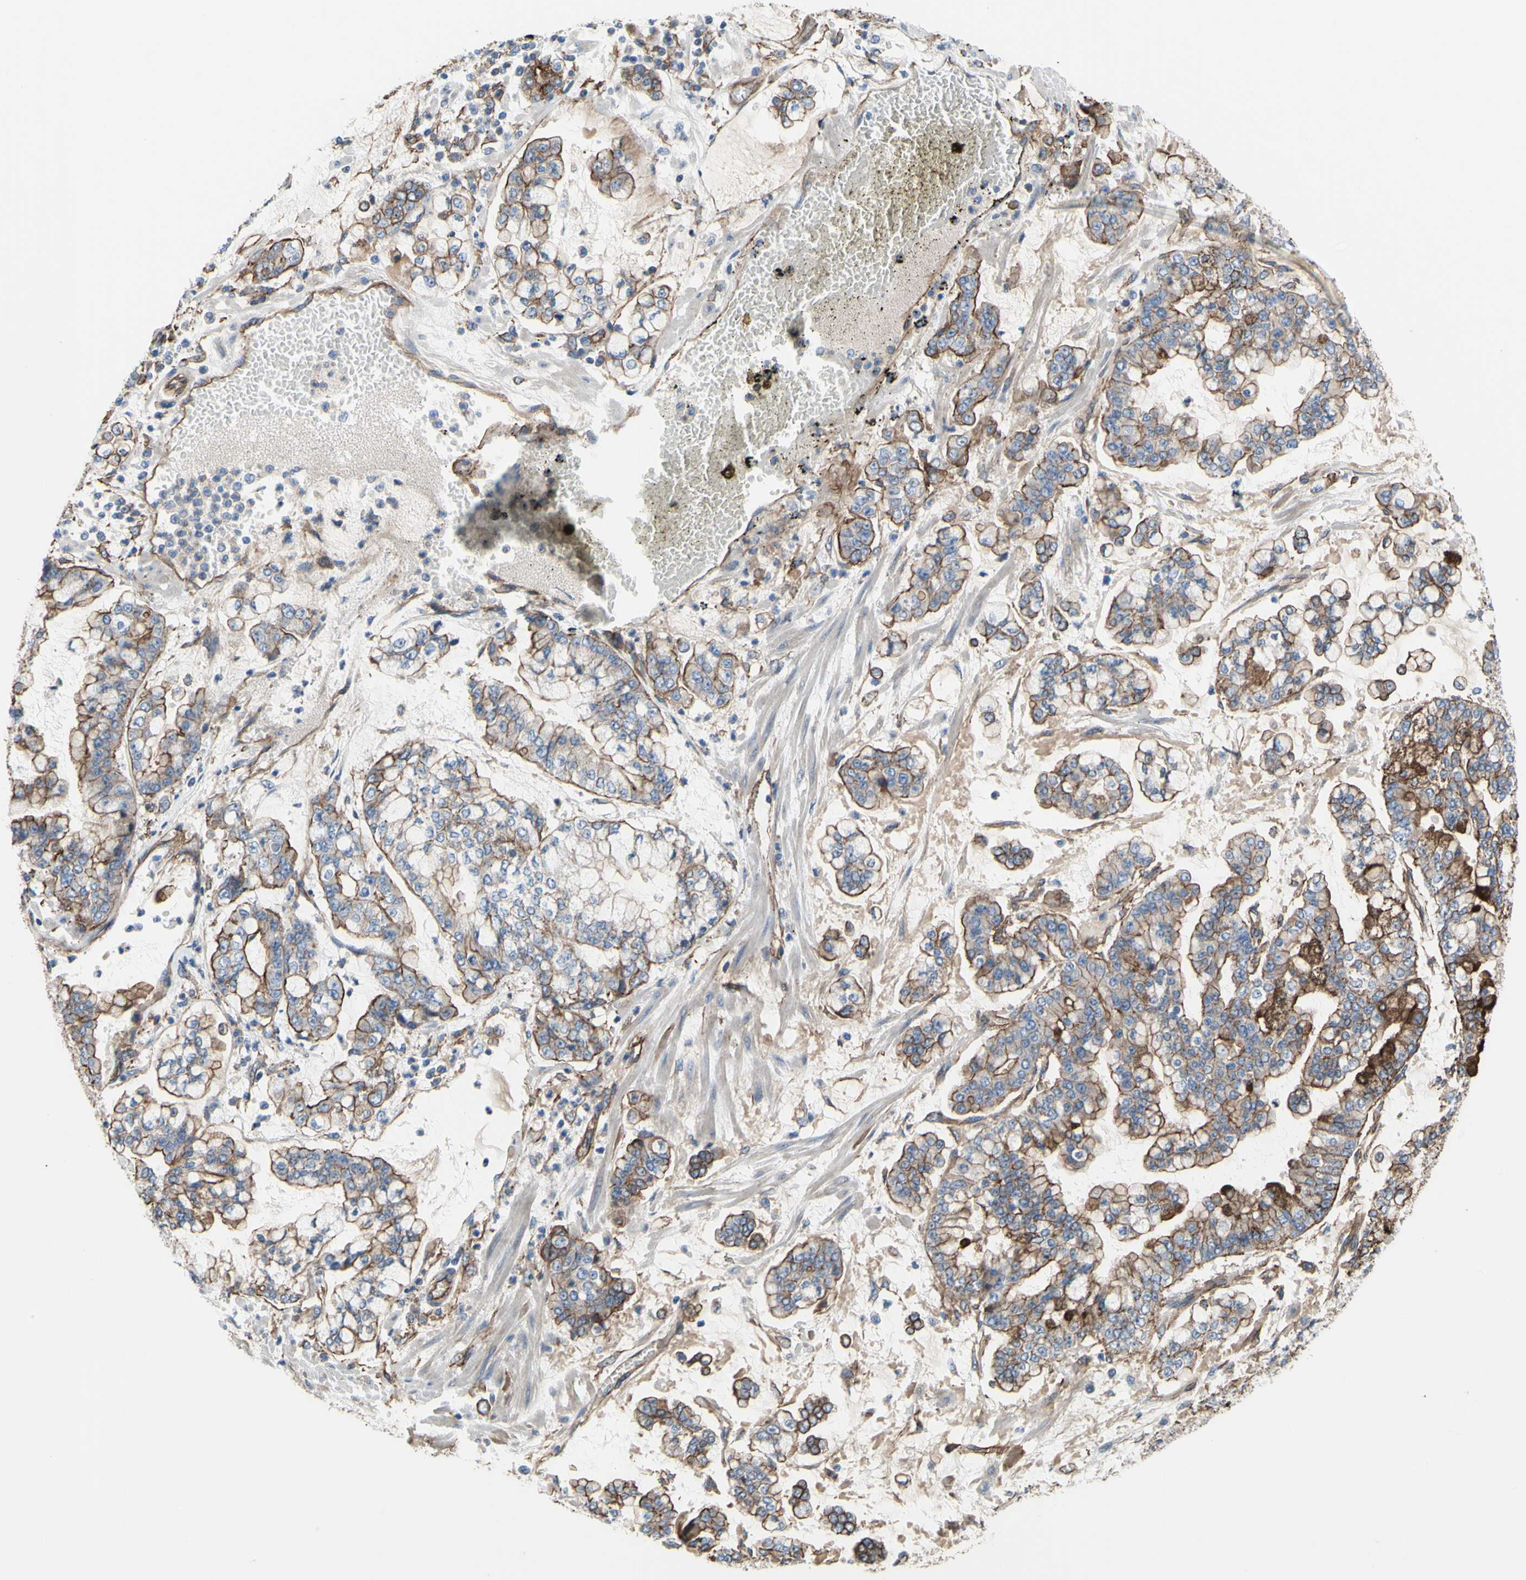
{"staining": {"intensity": "moderate", "quantity": ">75%", "location": "cytoplasmic/membranous"}, "tissue": "stomach cancer", "cell_type": "Tumor cells", "image_type": "cancer", "snomed": [{"axis": "morphology", "description": "Normal tissue, NOS"}, {"axis": "morphology", "description": "Adenocarcinoma, NOS"}, {"axis": "topography", "description": "Stomach, upper"}, {"axis": "topography", "description": "Stomach"}], "caption": "DAB immunohistochemical staining of stomach adenocarcinoma displays moderate cytoplasmic/membranous protein staining in about >75% of tumor cells.", "gene": "TPBG", "patient": {"sex": "male", "age": 76}}